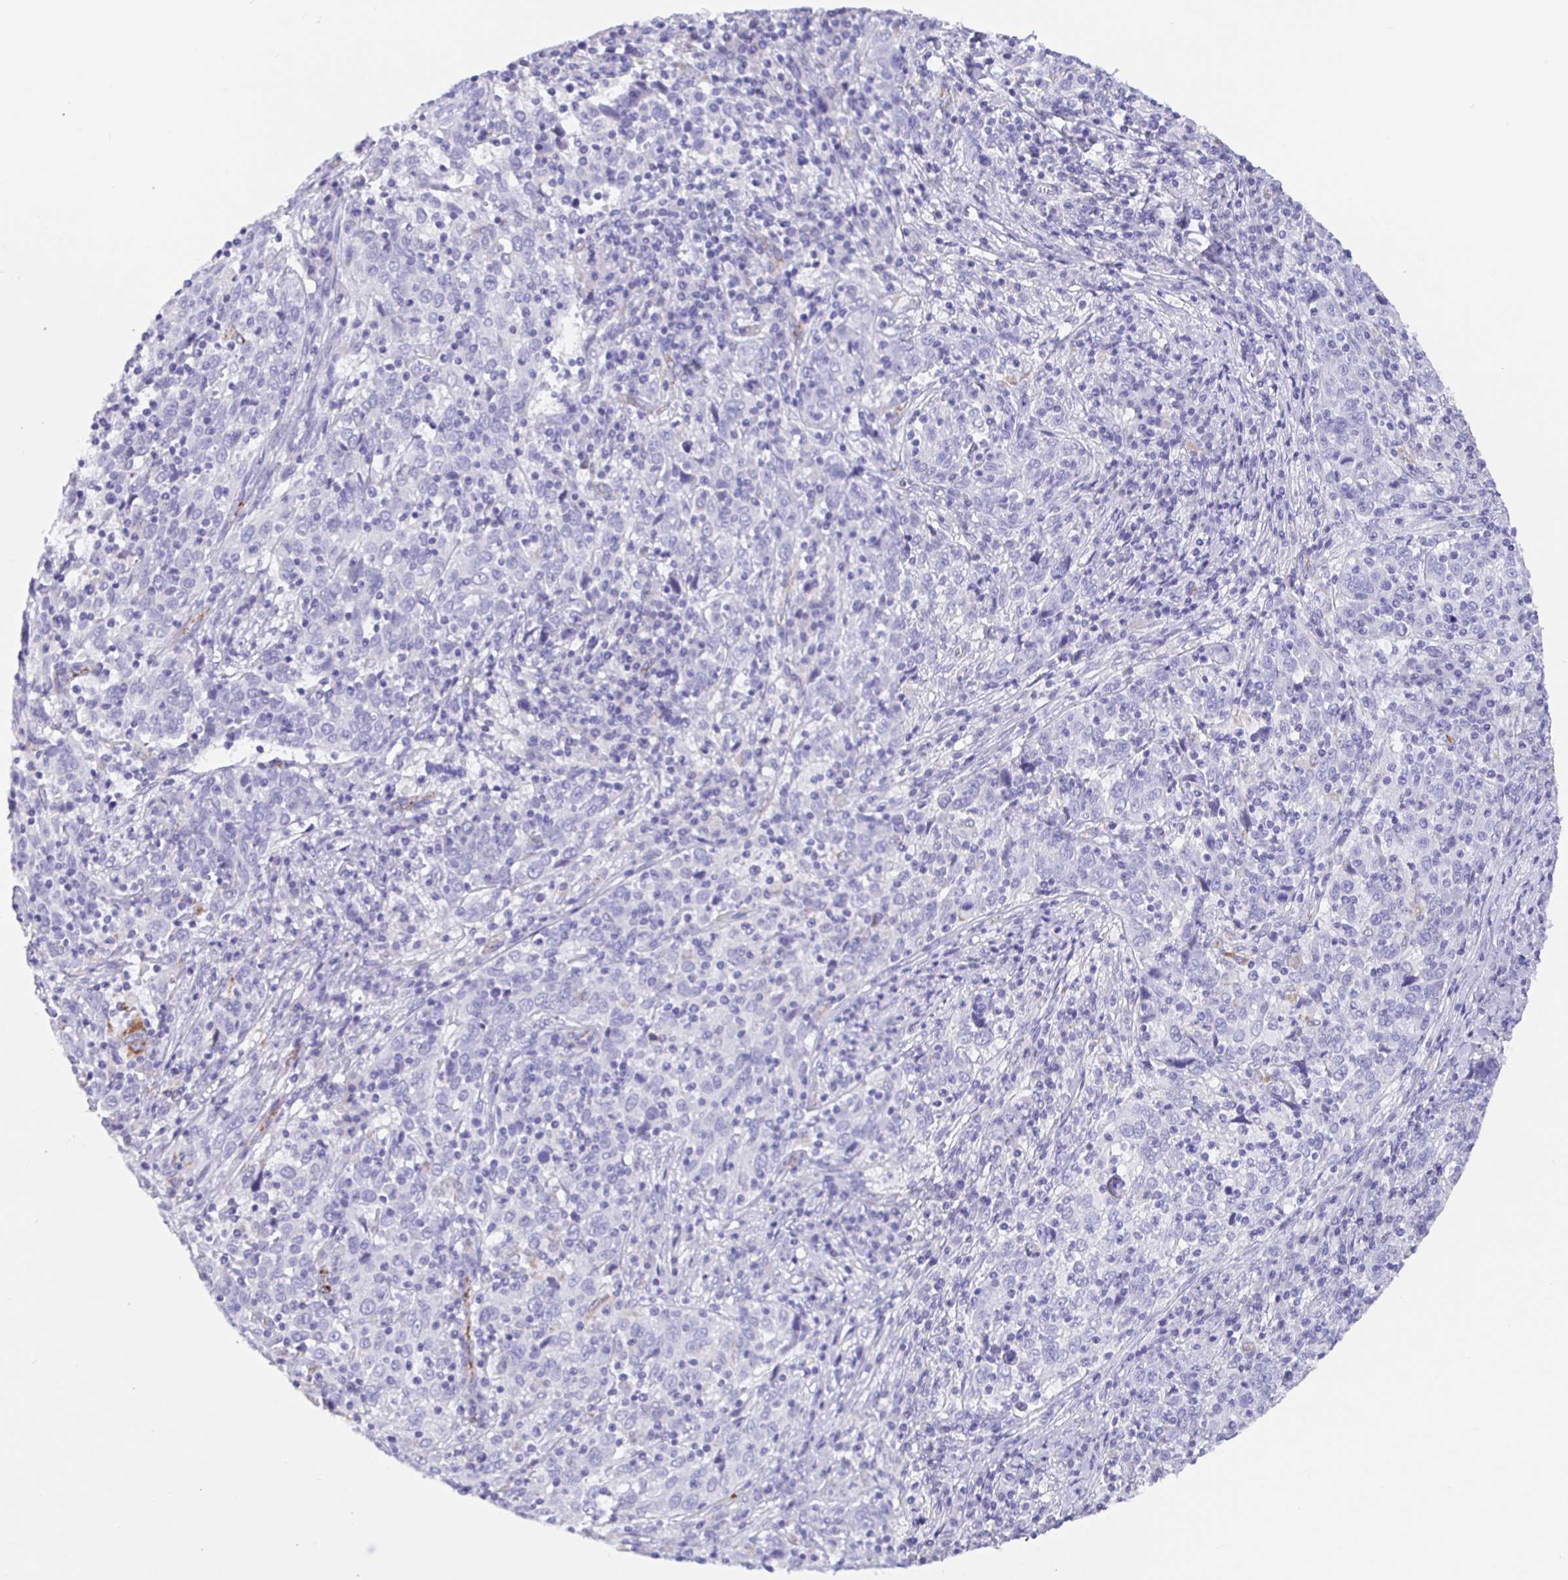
{"staining": {"intensity": "negative", "quantity": "none", "location": "none"}, "tissue": "cervical cancer", "cell_type": "Tumor cells", "image_type": "cancer", "snomed": [{"axis": "morphology", "description": "Squamous cell carcinoma, NOS"}, {"axis": "topography", "description": "Cervix"}], "caption": "Photomicrograph shows no protein positivity in tumor cells of cervical cancer (squamous cell carcinoma) tissue.", "gene": "MAOA", "patient": {"sex": "female", "age": 46}}